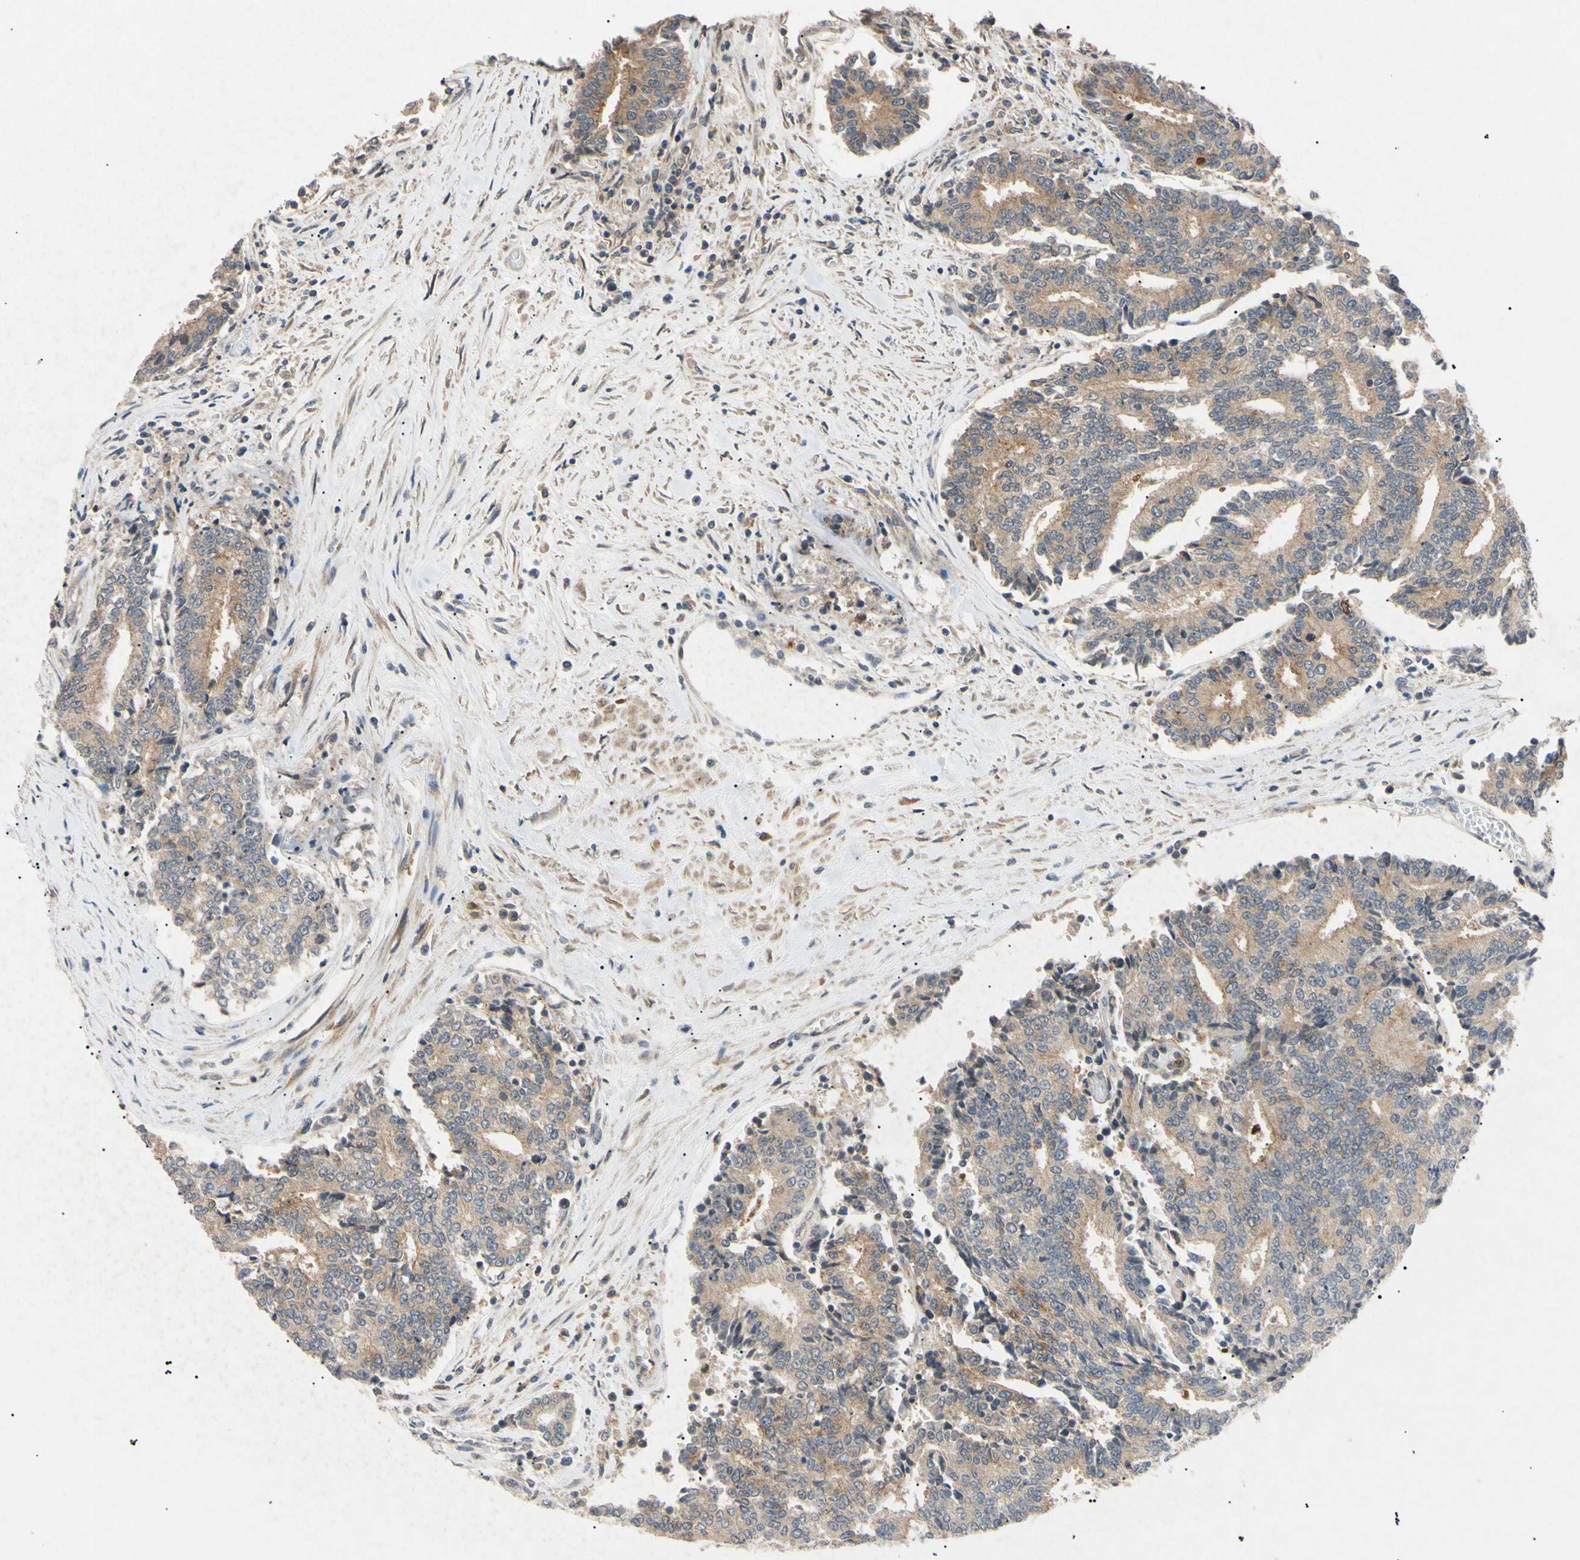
{"staining": {"intensity": "weak", "quantity": ">75%", "location": "cytoplasmic/membranous"}, "tissue": "prostate cancer", "cell_type": "Tumor cells", "image_type": "cancer", "snomed": [{"axis": "morphology", "description": "Normal tissue, NOS"}, {"axis": "morphology", "description": "Adenocarcinoma, High grade"}, {"axis": "topography", "description": "Prostate"}, {"axis": "topography", "description": "Seminal veicle"}], "caption": "This is an image of IHC staining of prostate adenocarcinoma (high-grade), which shows weak staining in the cytoplasmic/membranous of tumor cells.", "gene": "TUBB4A", "patient": {"sex": "male", "age": 55}}